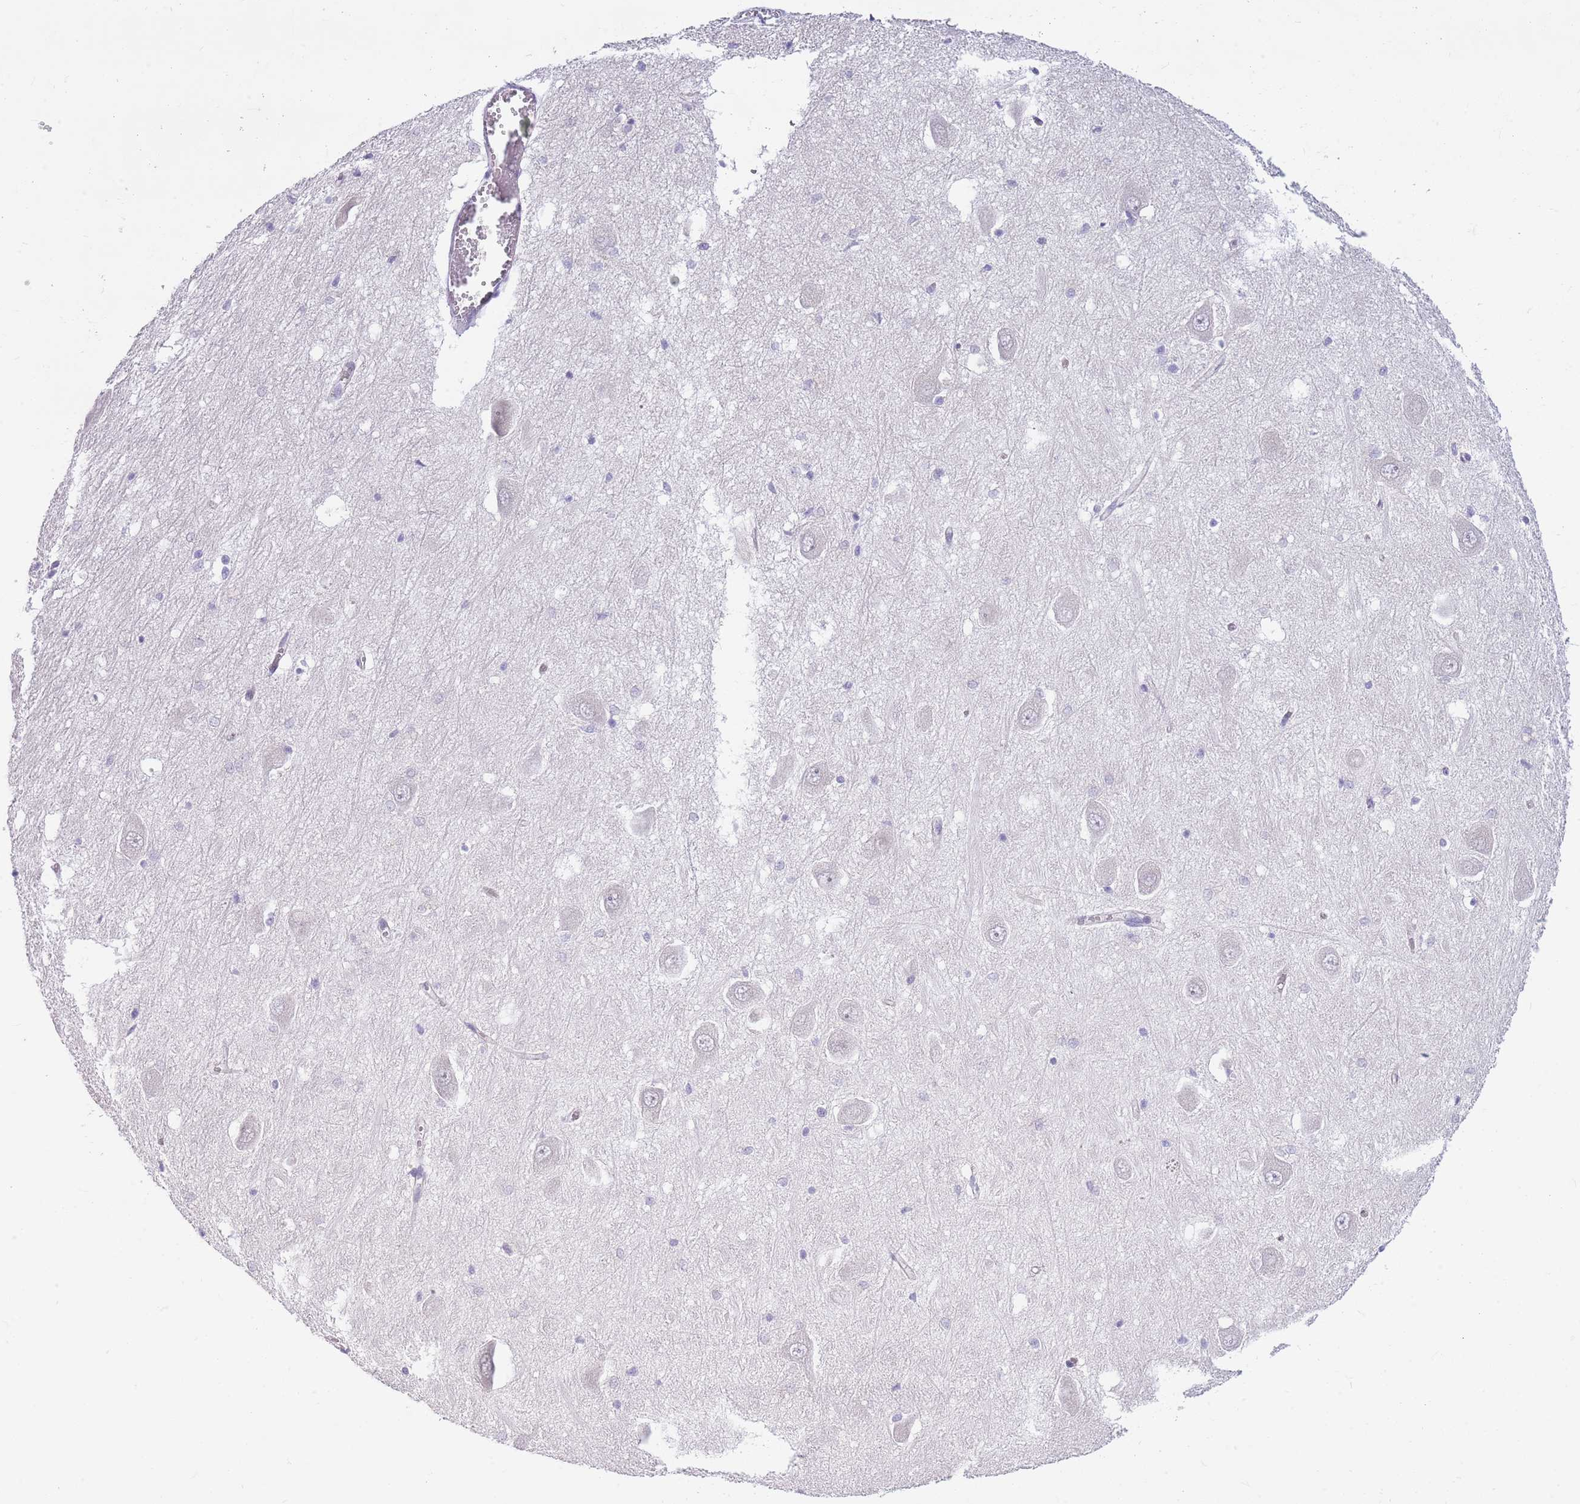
{"staining": {"intensity": "negative", "quantity": "none", "location": "none"}, "tissue": "hippocampus", "cell_type": "Glial cells", "image_type": "normal", "snomed": [{"axis": "morphology", "description": "Normal tissue, NOS"}, {"axis": "topography", "description": "Hippocampus"}], "caption": "Immunohistochemical staining of normal human hippocampus displays no significant positivity in glial cells. (Brightfield microscopy of DAB immunohistochemistry at high magnification).", "gene": "PARP8", "patient": {"sex": "male", "age": 70}}